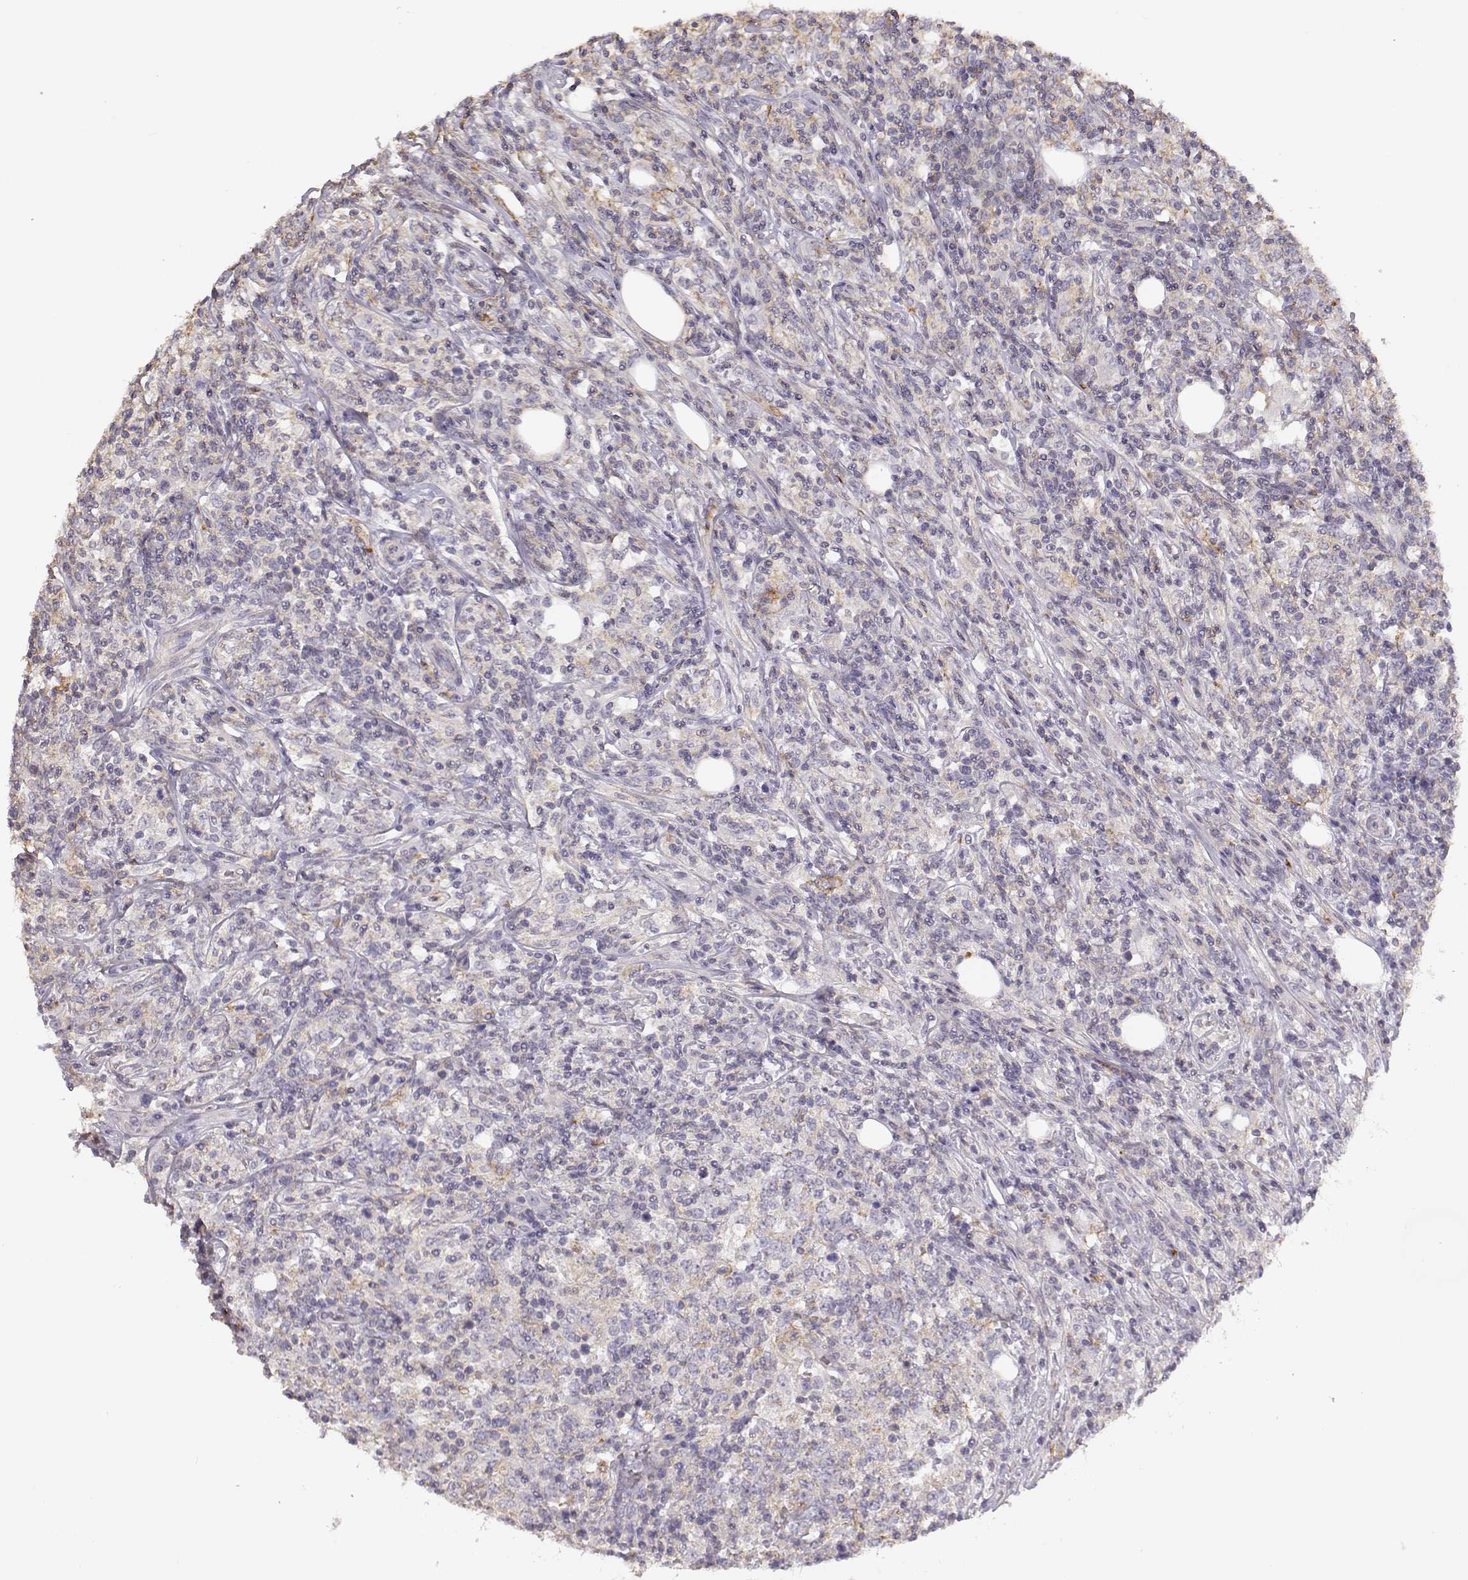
{"staining": {"intensity": "negative", "quantity": "none", "location": "none"}, "tissue": "lymphoma", "cell_type": "Tumor cells", "image_type": "cancer", "snomed": [{"axis": "morphology", "description": "Malignant lymphoma, non-Hodgkin's type, High grade"}, {"axis": "topography", "description": "Lymph node"}], "caption": "Immunohistochemistry micrograph of lymphoma stained for a protein (brown), which demonstrates no positivity in tumor cells.", "gene": "DAPL1", "patient": {"sex": "female", "age": 84}}